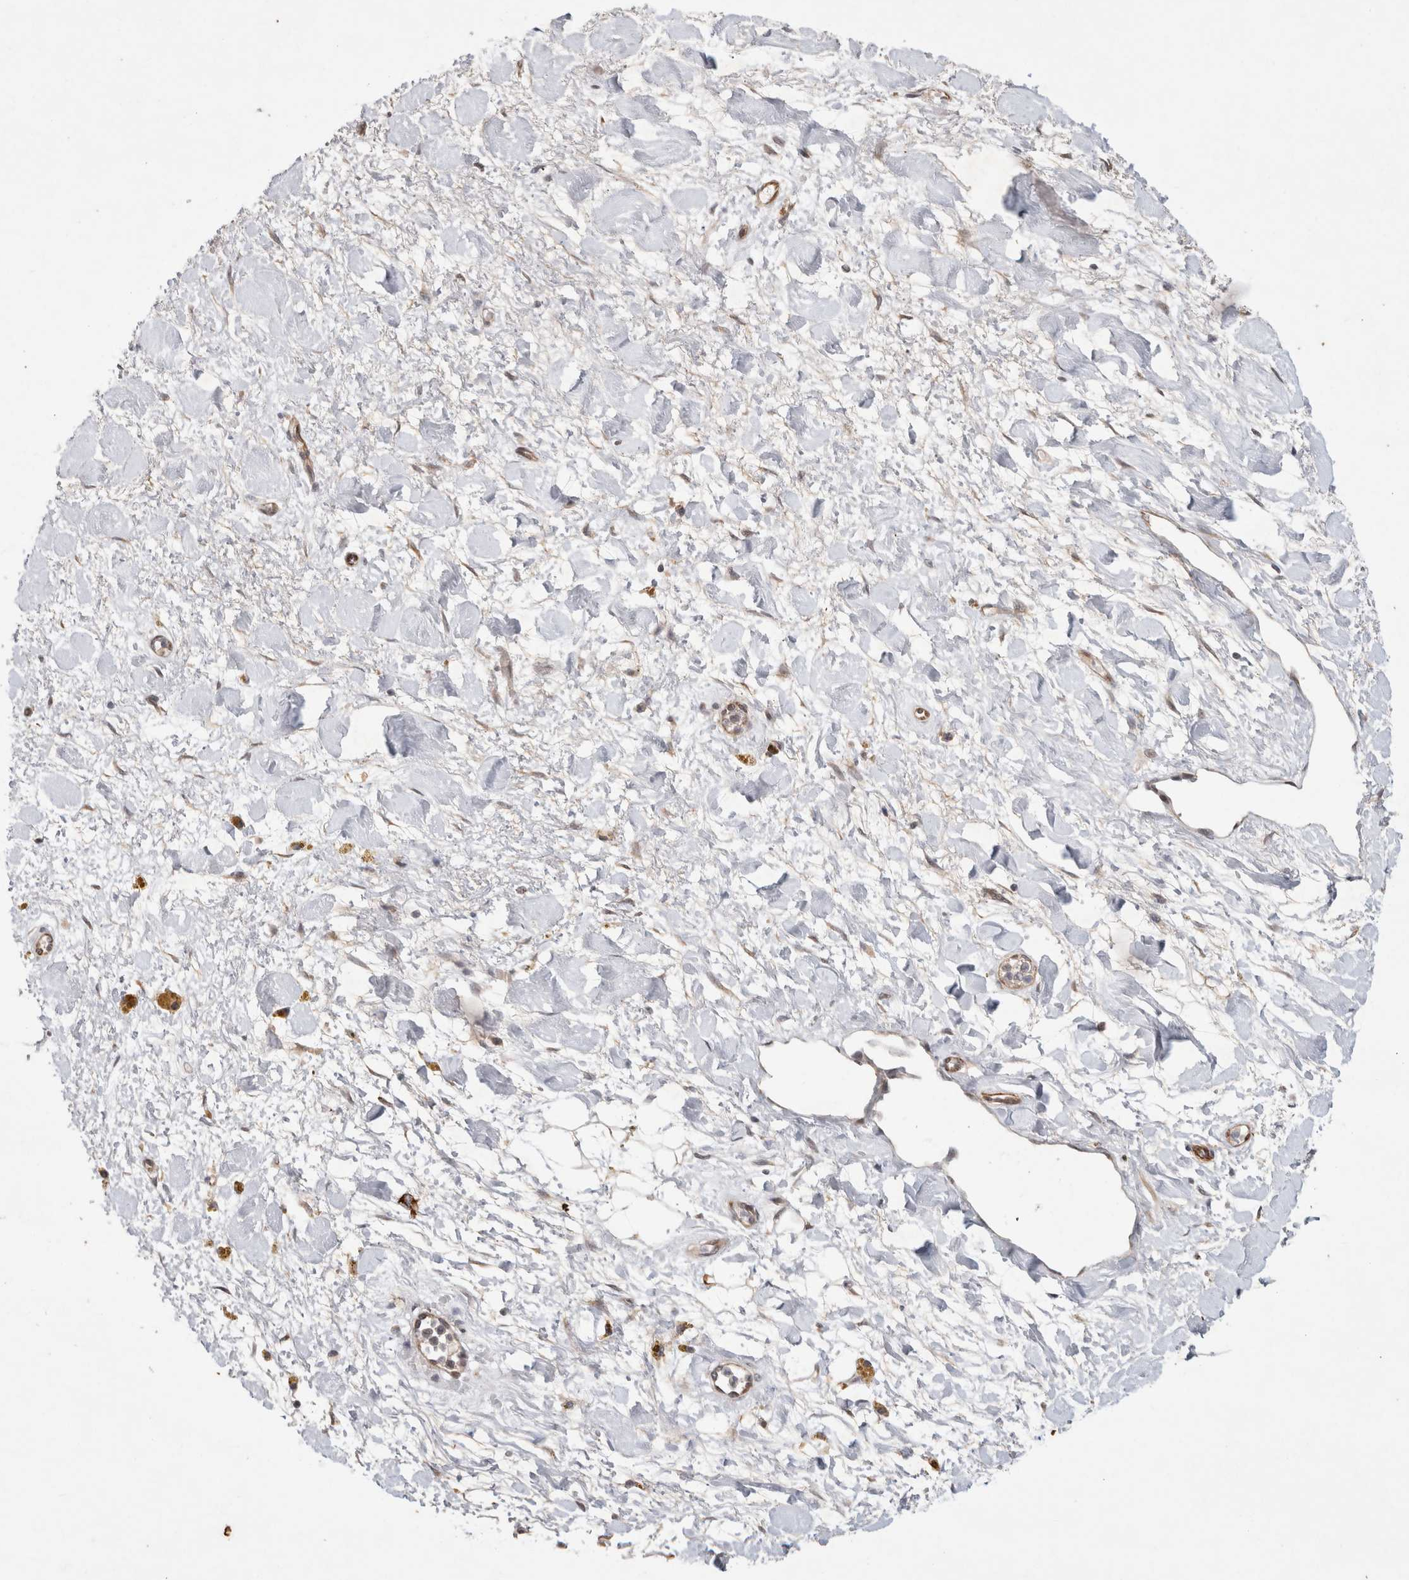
{"staining": {"intensity": "moderate", "quantity": ">75%", "location": "cytoplasmic/membranous"}, "tissue": "soft tissue", "cell_type": "Fibroblasts", "image_type": "normal", "snomed": [{"axis": "morphology", "description": "Normal tissue, NOS"}, {"axis": "topography", "description": "Kidney"}, {"axis": "topography", "description": "Peripheral nerve tissue"}], "caption": "Brown immunohistochemical staining in benign soft tissue shows moderate cytoplasmic/membranous expression in approximately >75% of fibroblasts.", "gene": "CRISPLD1", "patient": {"sex": "male", "age": 7}}